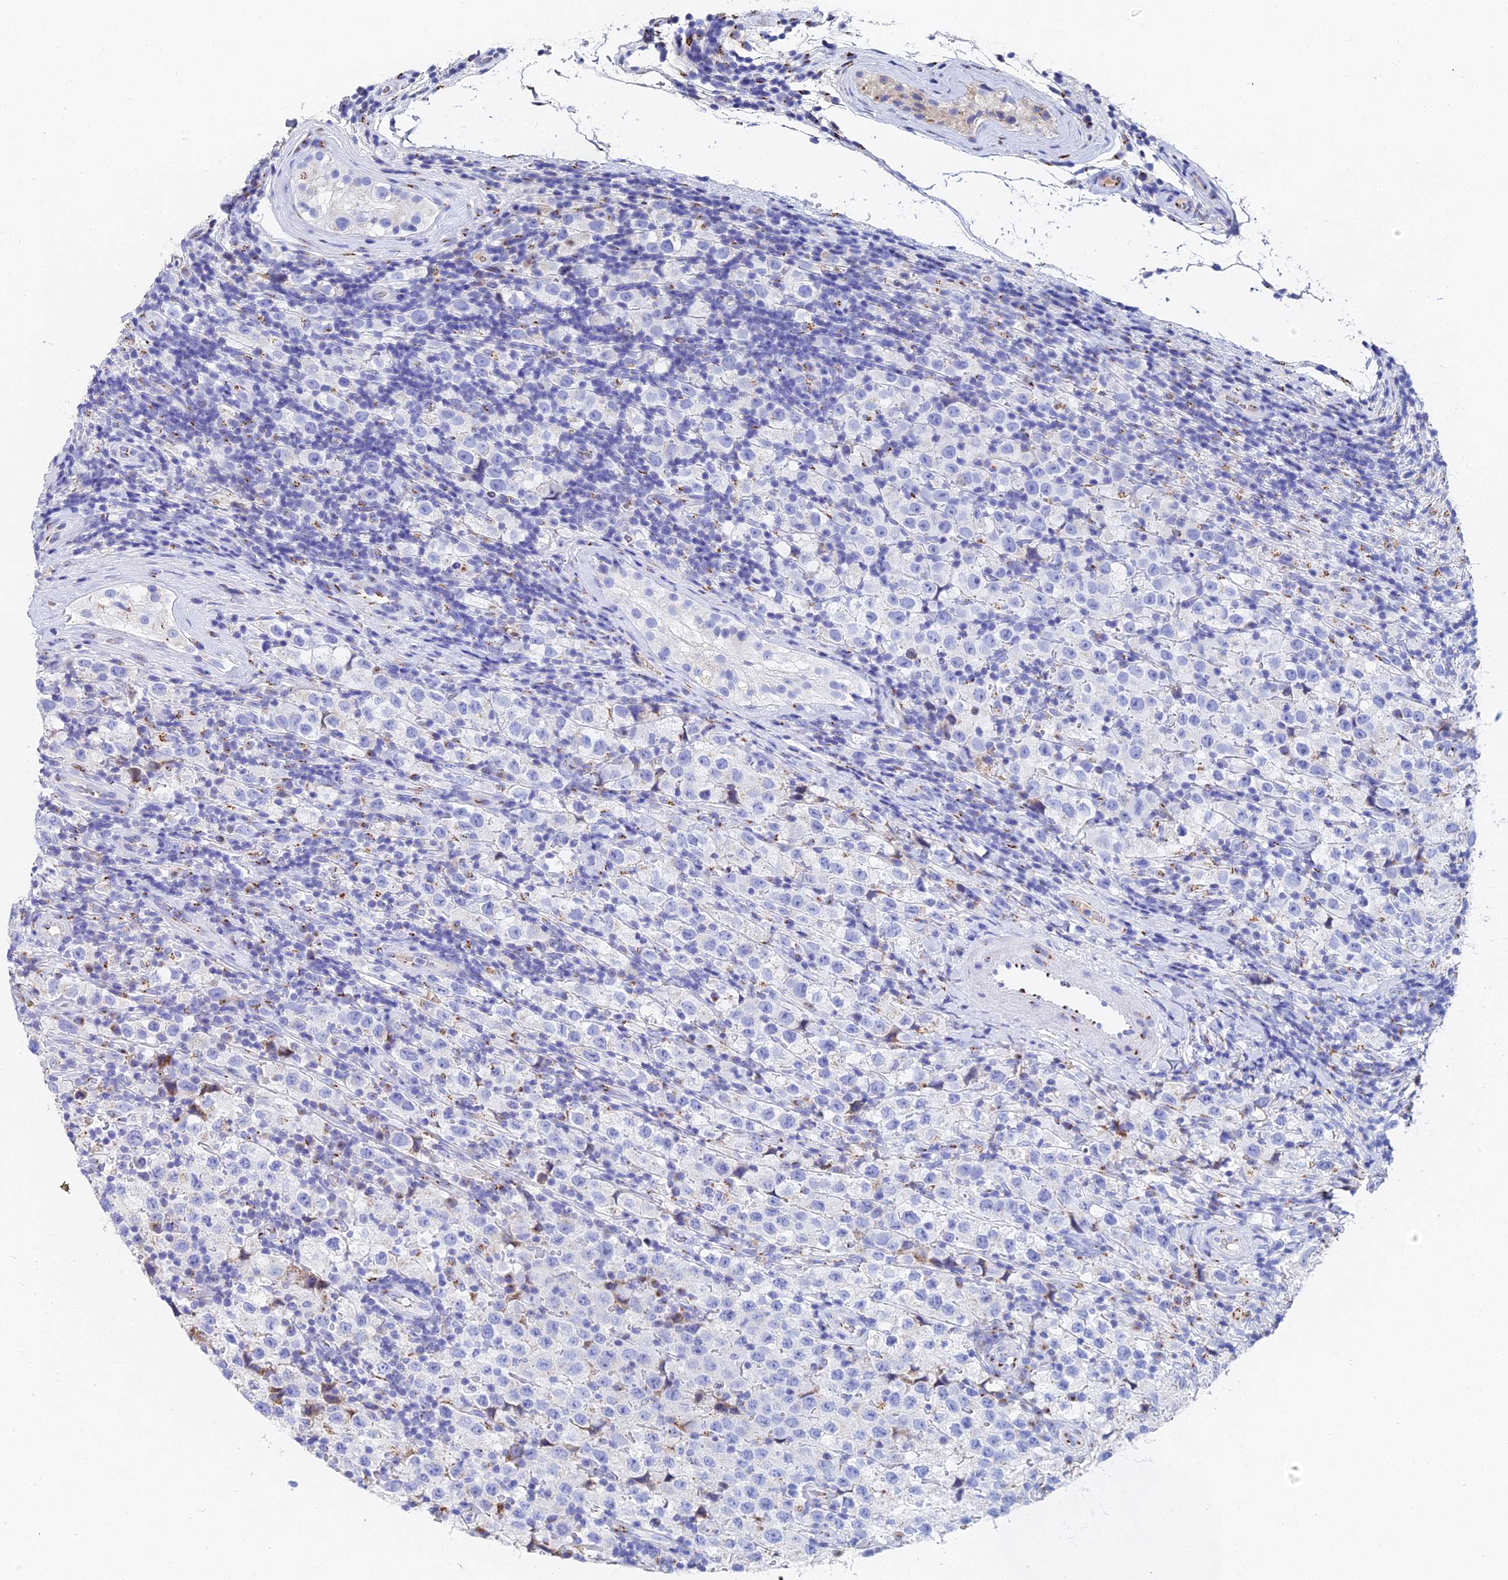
{"staining": {"intensity": "negative", "quantity": "none", "location": "none"}, "tissue": "testis cancer", "cell_type": "Tumor cells", "image_type": "cancer", "snomed": [{"axis": "morphology", "description": "Seminoma, NOS"}, {"axis": "morphology", "description": "Carcinoma, Embryonal, NOS"}, {"axis": "topography", "description": "Testis"}], "caption": "A micrograph of human testis cancer is negative for staining in tumor cells.", "gene": "ENSG00000268674", "patient": {"sex": "male", "age": 41}}